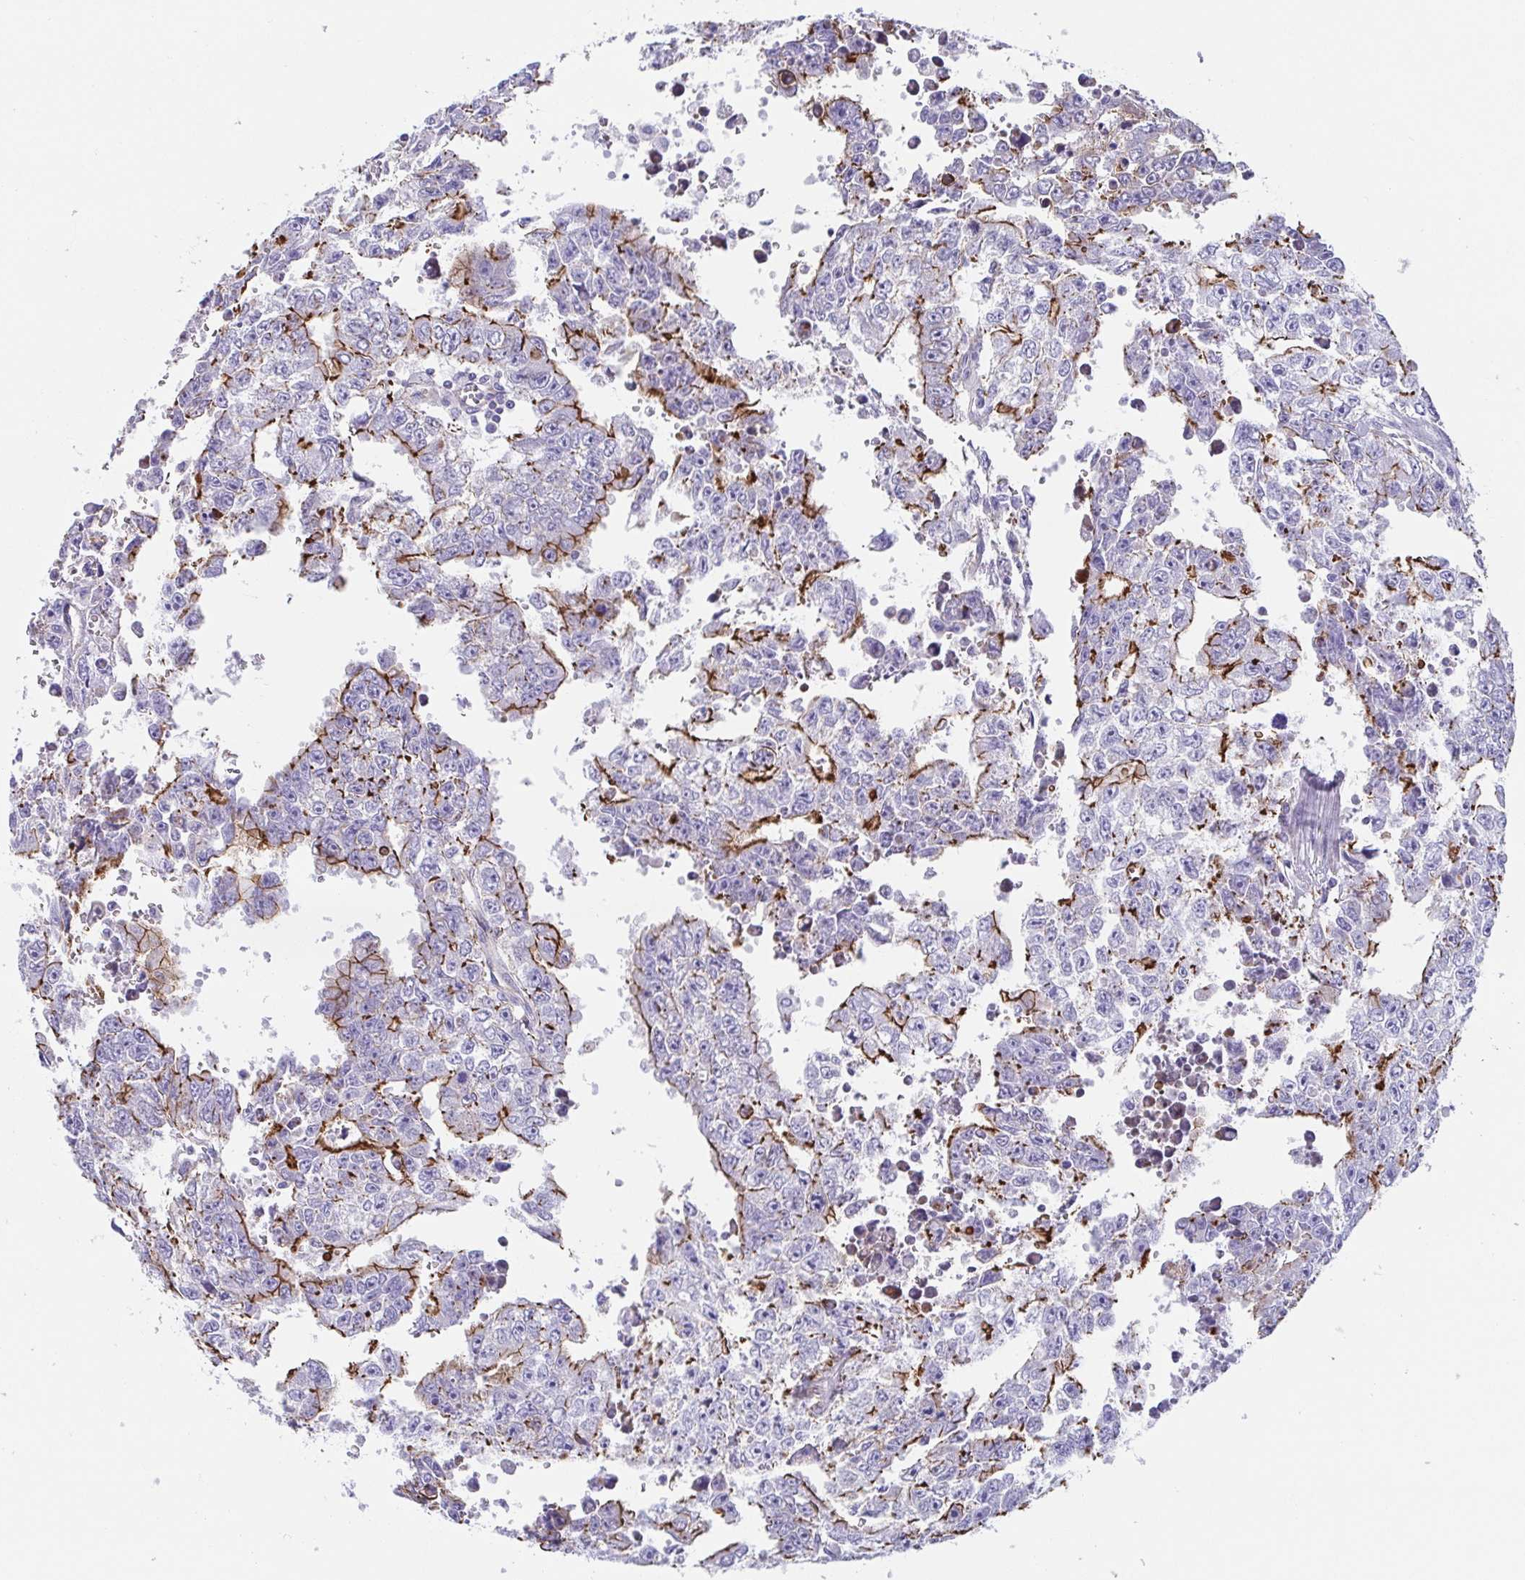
{"staining": {"intensity": "strong", "quantity": "25%-75%", "location": "cytoplasmic/membranous"}, "tissue": "testis cancer", "cell_type": "Tumor cells", "image_type": "cancer", "snomed": [{"axis": "morphology", "description": "Carcinoma, Embryonal, NOS"}, {"axis": "morphology", "description": "Teratoma, malignant, NOS"}, {"axis": "topography", "description": "Testis"}], "caption": "Strong cytoplasmic/membranous expression is identified in about 25%-75% of tumor cells in testis cancer. (IHC, brightfield microscopy, high magnification).", "gene": "TRAM2", "patient": {"sex": "male", "age": 24}}